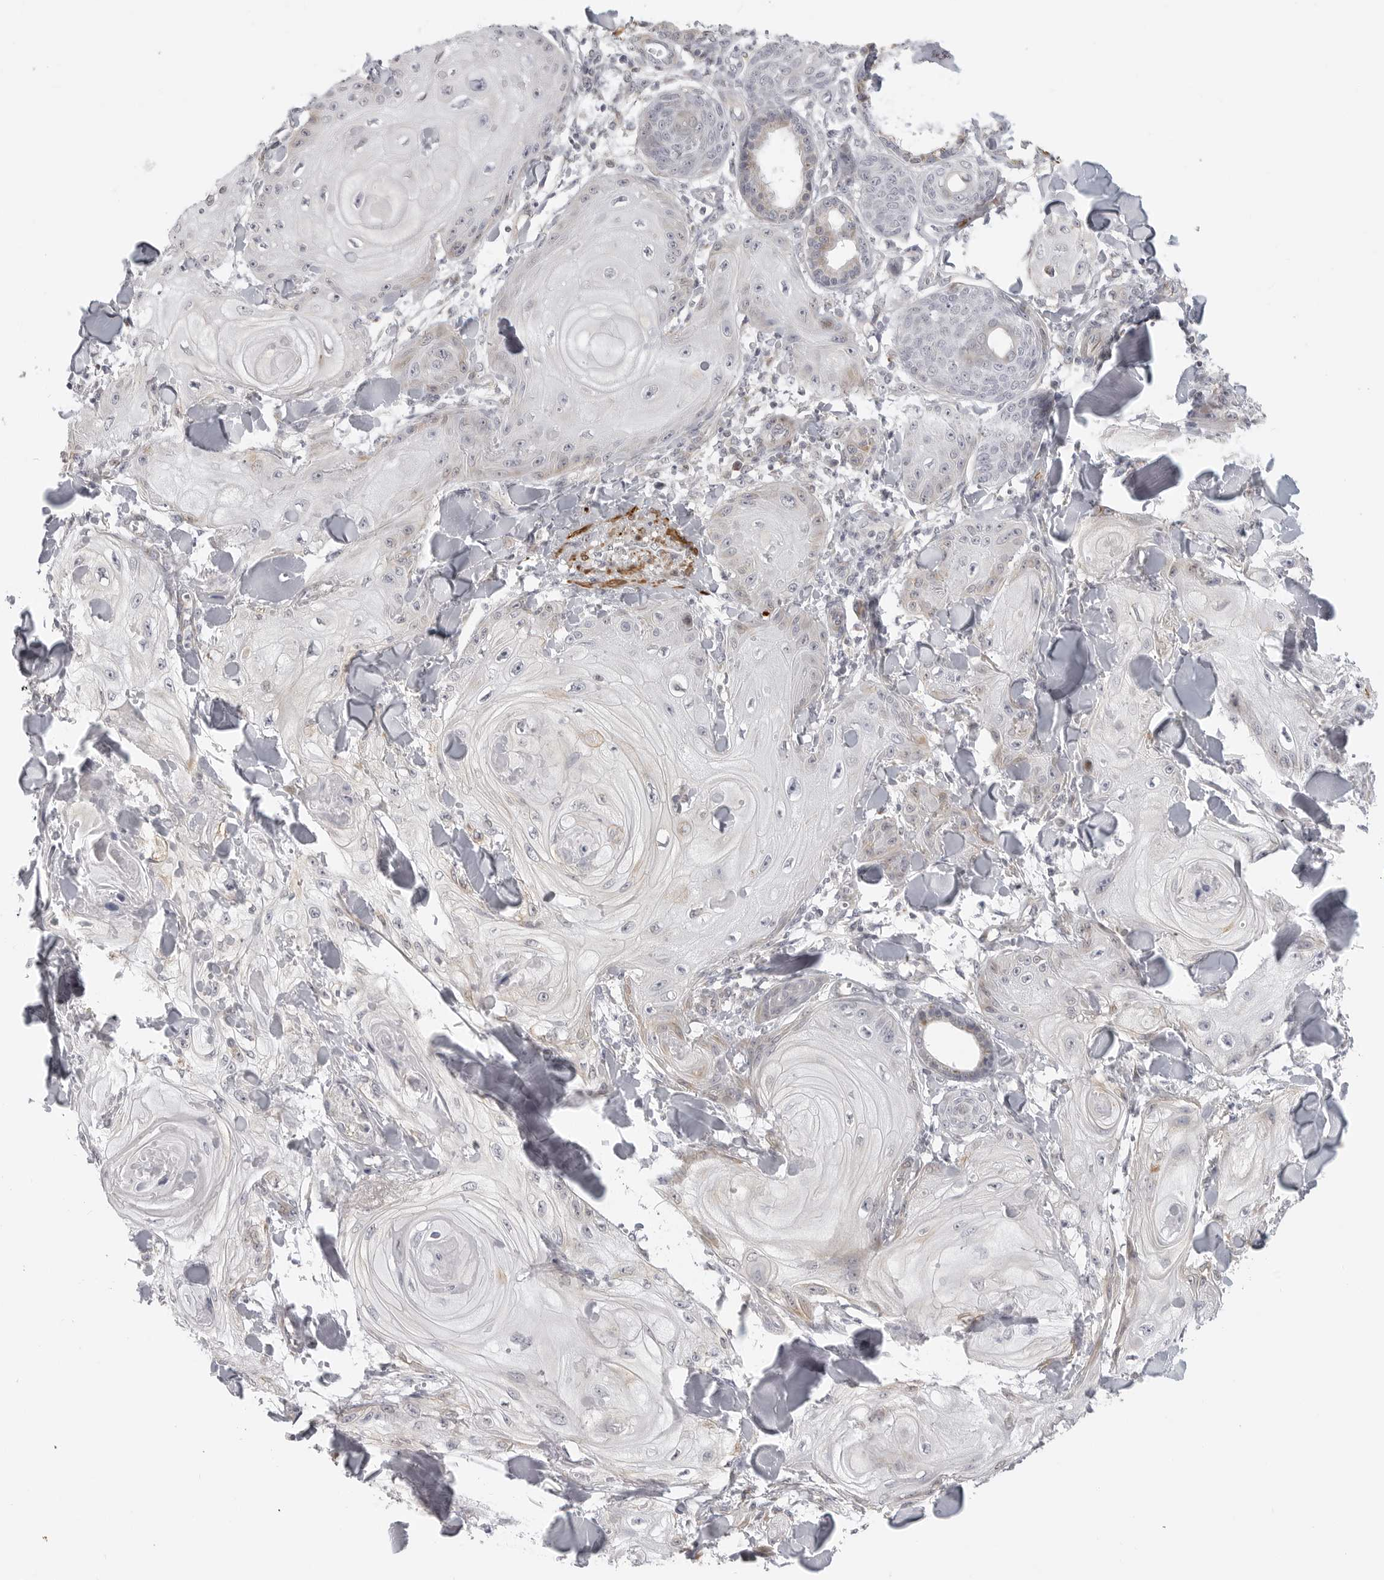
{"staining": {"intensity": "negative", "quantity": "none", "location": "none"}, "tissue": "skin cancer", "cell_type": "Tumor cells", "image_type": "cancer", "snomed": [{"axis": "morphology", "description": "Squamous cell carcinoma, NOS"}, {"axis": "topography", "description": "Skin"}], "caption": "Immunohistochemistry (IHC) photomicrograph of neoplastic tissue: skin squamous cell carcinoma stained with DAB (3,3'-diaminobenzidine) exhibits no significant protein expression in tumor cells.", "gene": "MAP7D1", "patient": {"sex": "male", "age": 74}}